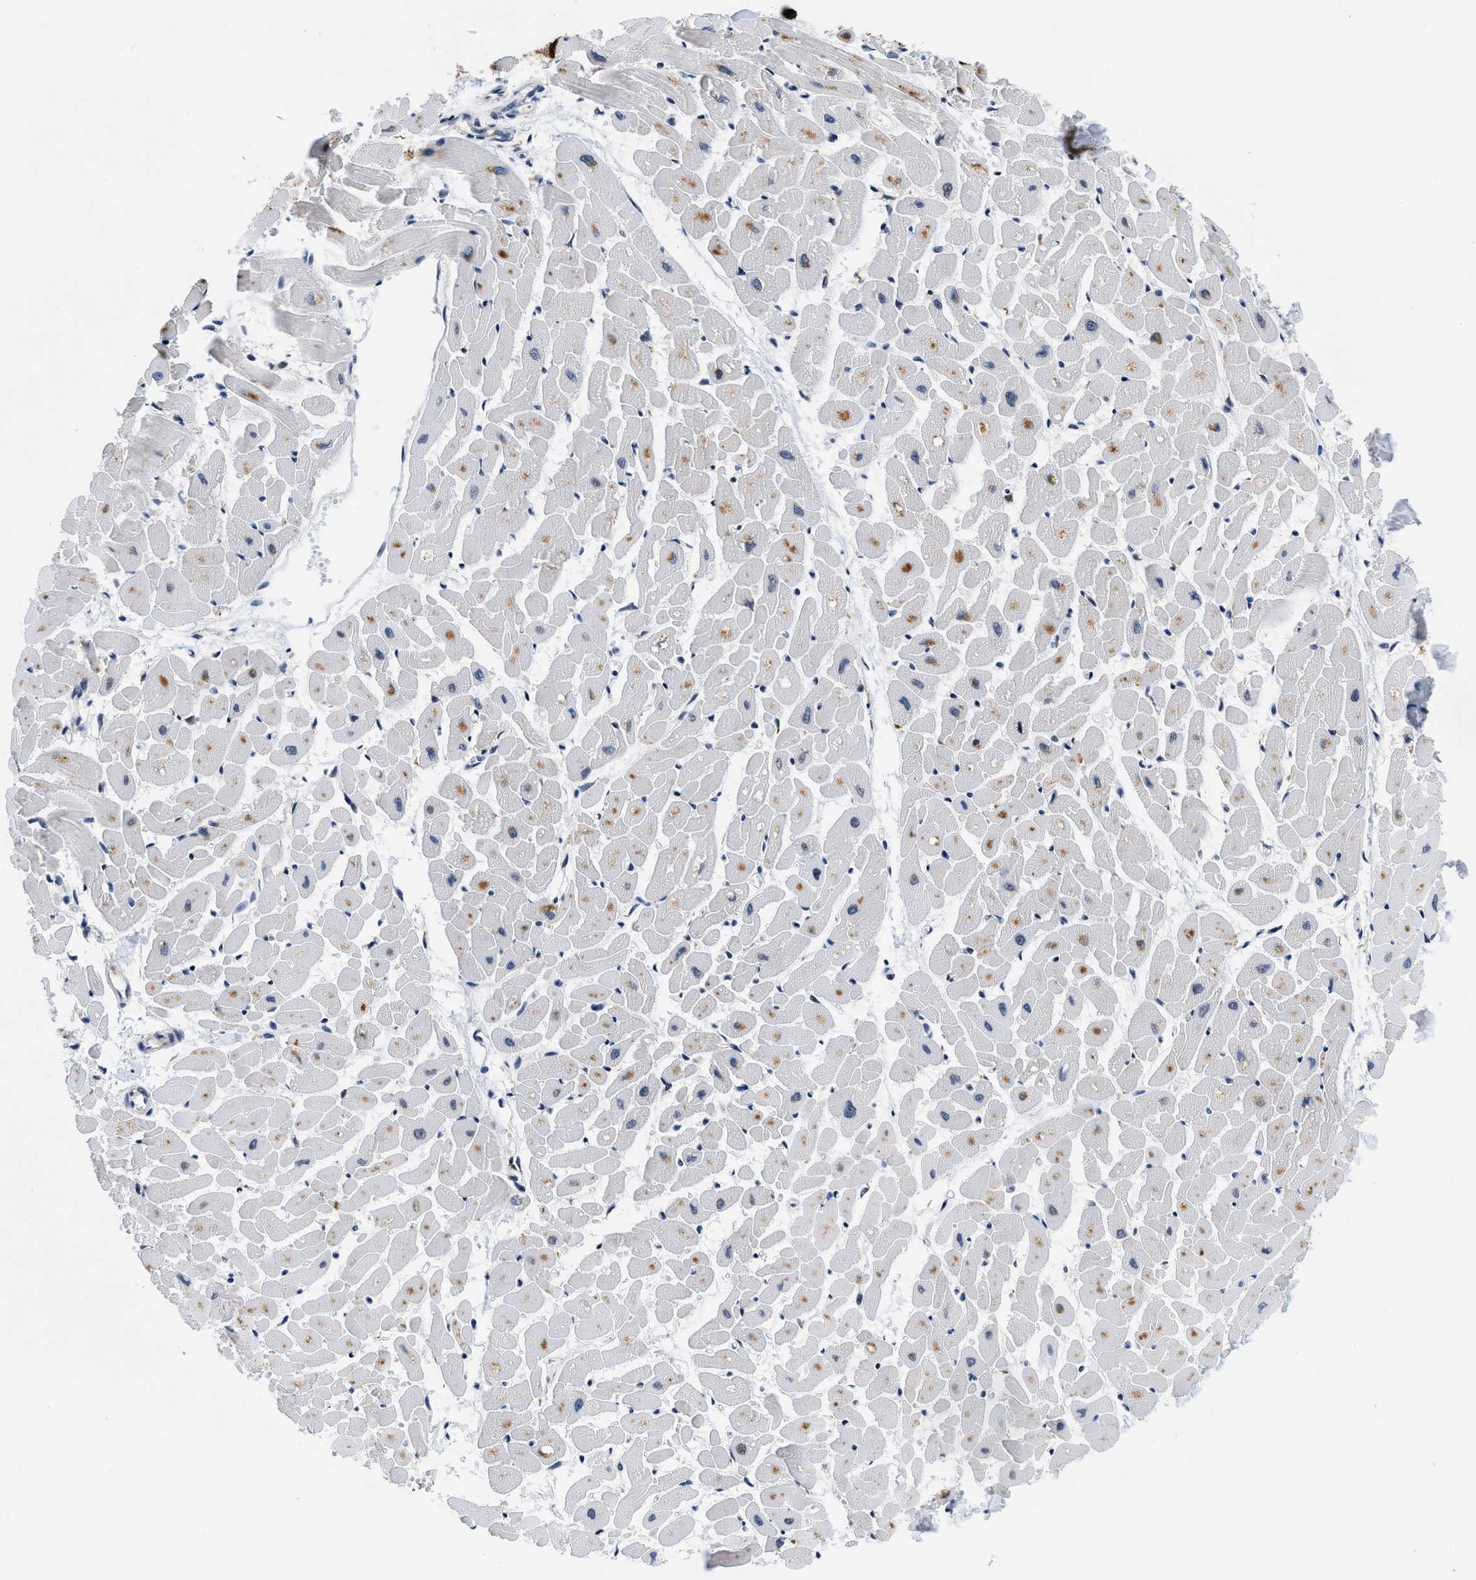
{"staining": {"intensity": "weak", "quantity": "<25%", "location": "cytoplasmic/membranous"}, "tissue": "heart muscle", "cell_type": "Cardiomyocytes", "image_type": "normal", "snomed": [{"axis": "morphology", "description": "Normal tissue, NOS"}, {"axis": "topography", "description": "Heart"}], "caption": "DAB (3,3'-diaminobenzidine) immunohistochemical staining of benign human heart muscle reveals no significant staining in cardiomyocytes.", "gene": "IKBKE", "patient": {"sex": "female", "age": 19}}